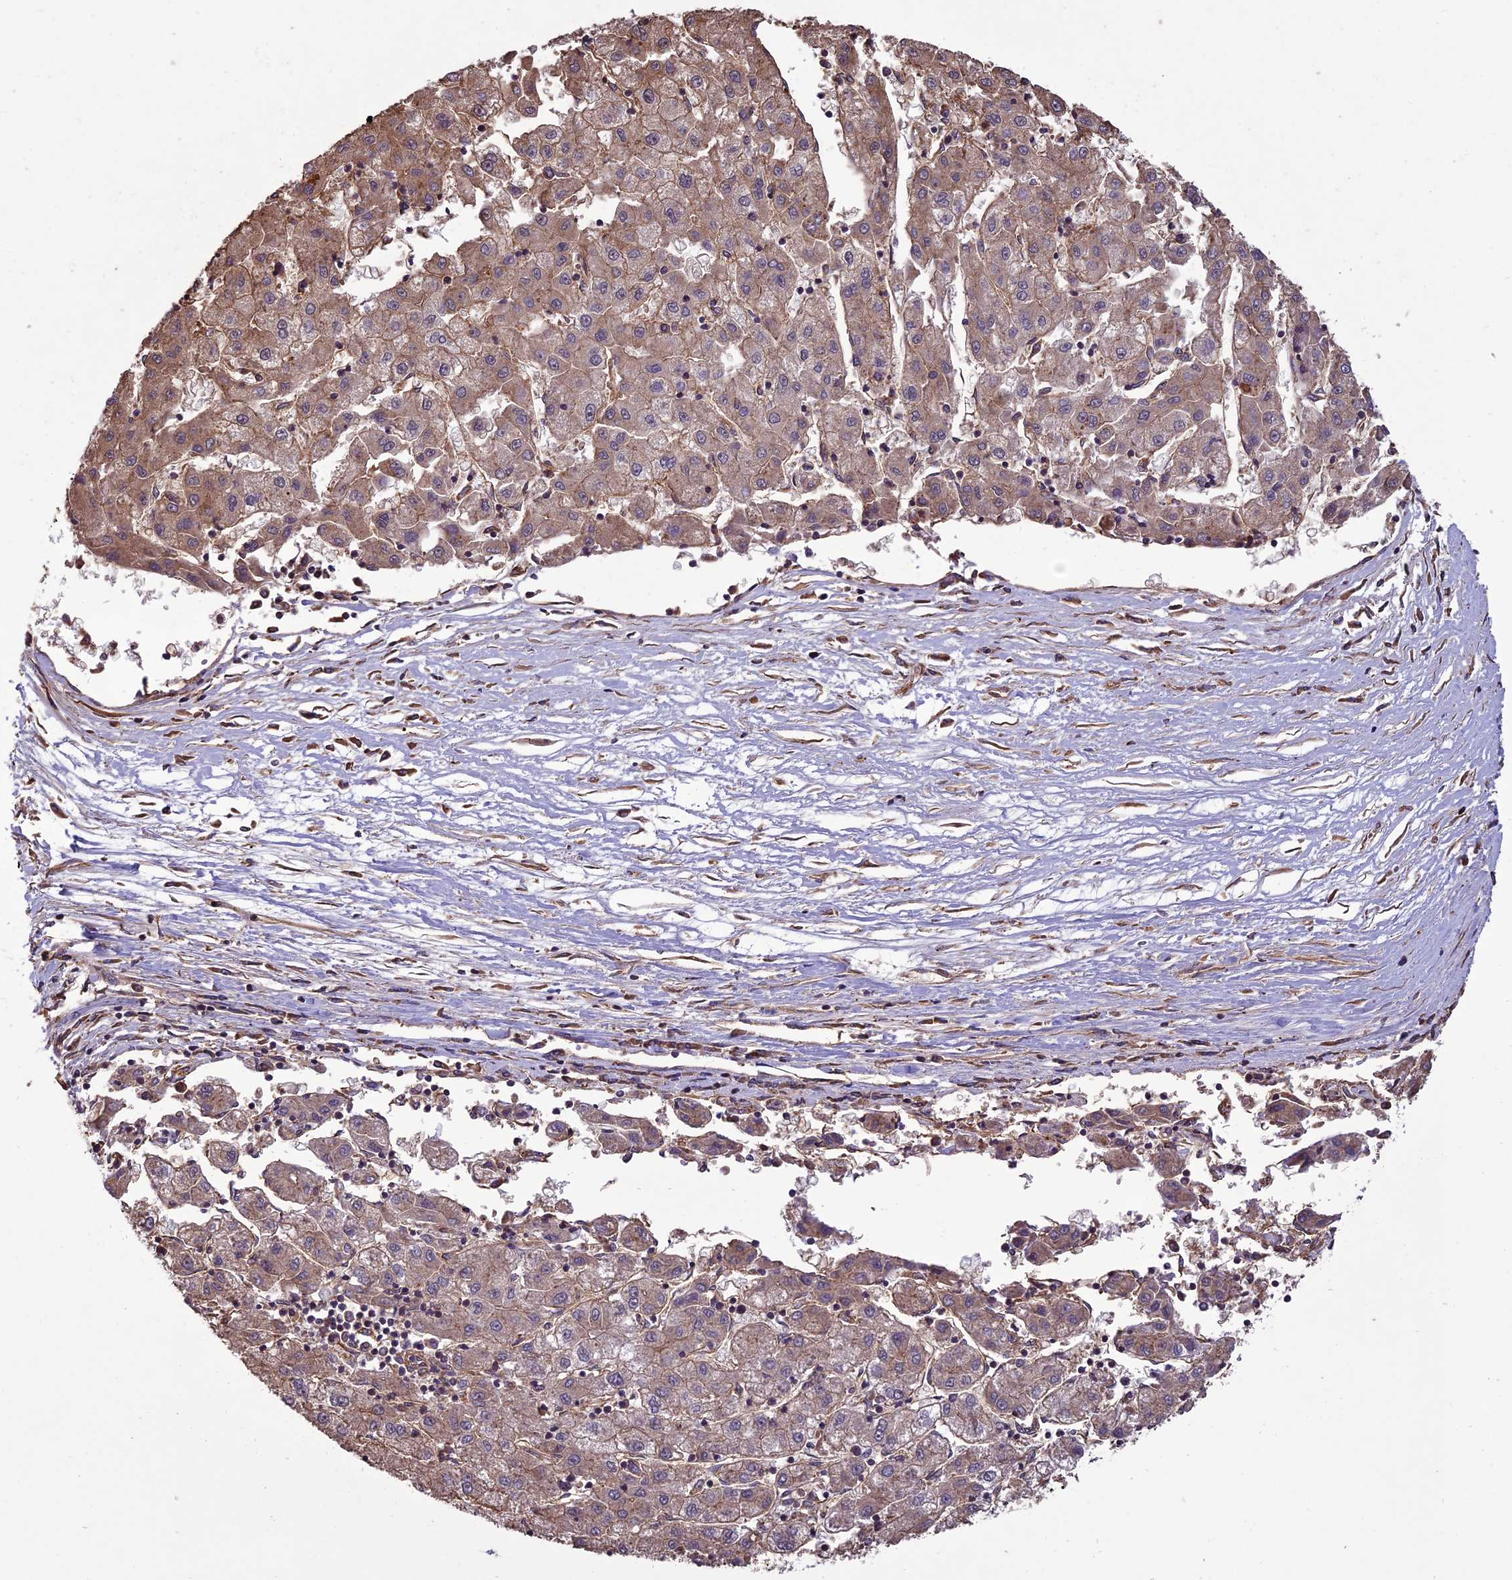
{"staining": {"intensity": "weak", "quantity": ">75%", "location": "cytoplasmic/membranous"}, "tissue": "liver cancer", "cell_type": "Tumor cells", "image_type": "cancer", "snomed": [{"axis": "morphology", "description": "Carcinoma, Hepatocellular, NOS"}, {"axis": "topography", "description": "Liver"}], "caption": "Immunohistochemical staining of hepatocellular carcinoma (liver) displays weak cytoplasmic/membranous protein staining in approximately >75% of tumor cells. Ihc stains the protein of interest in brown and the nuclei are stained blue.", "gene": "CHMP2A", "patient": {"sex": "male", "age": 72}}